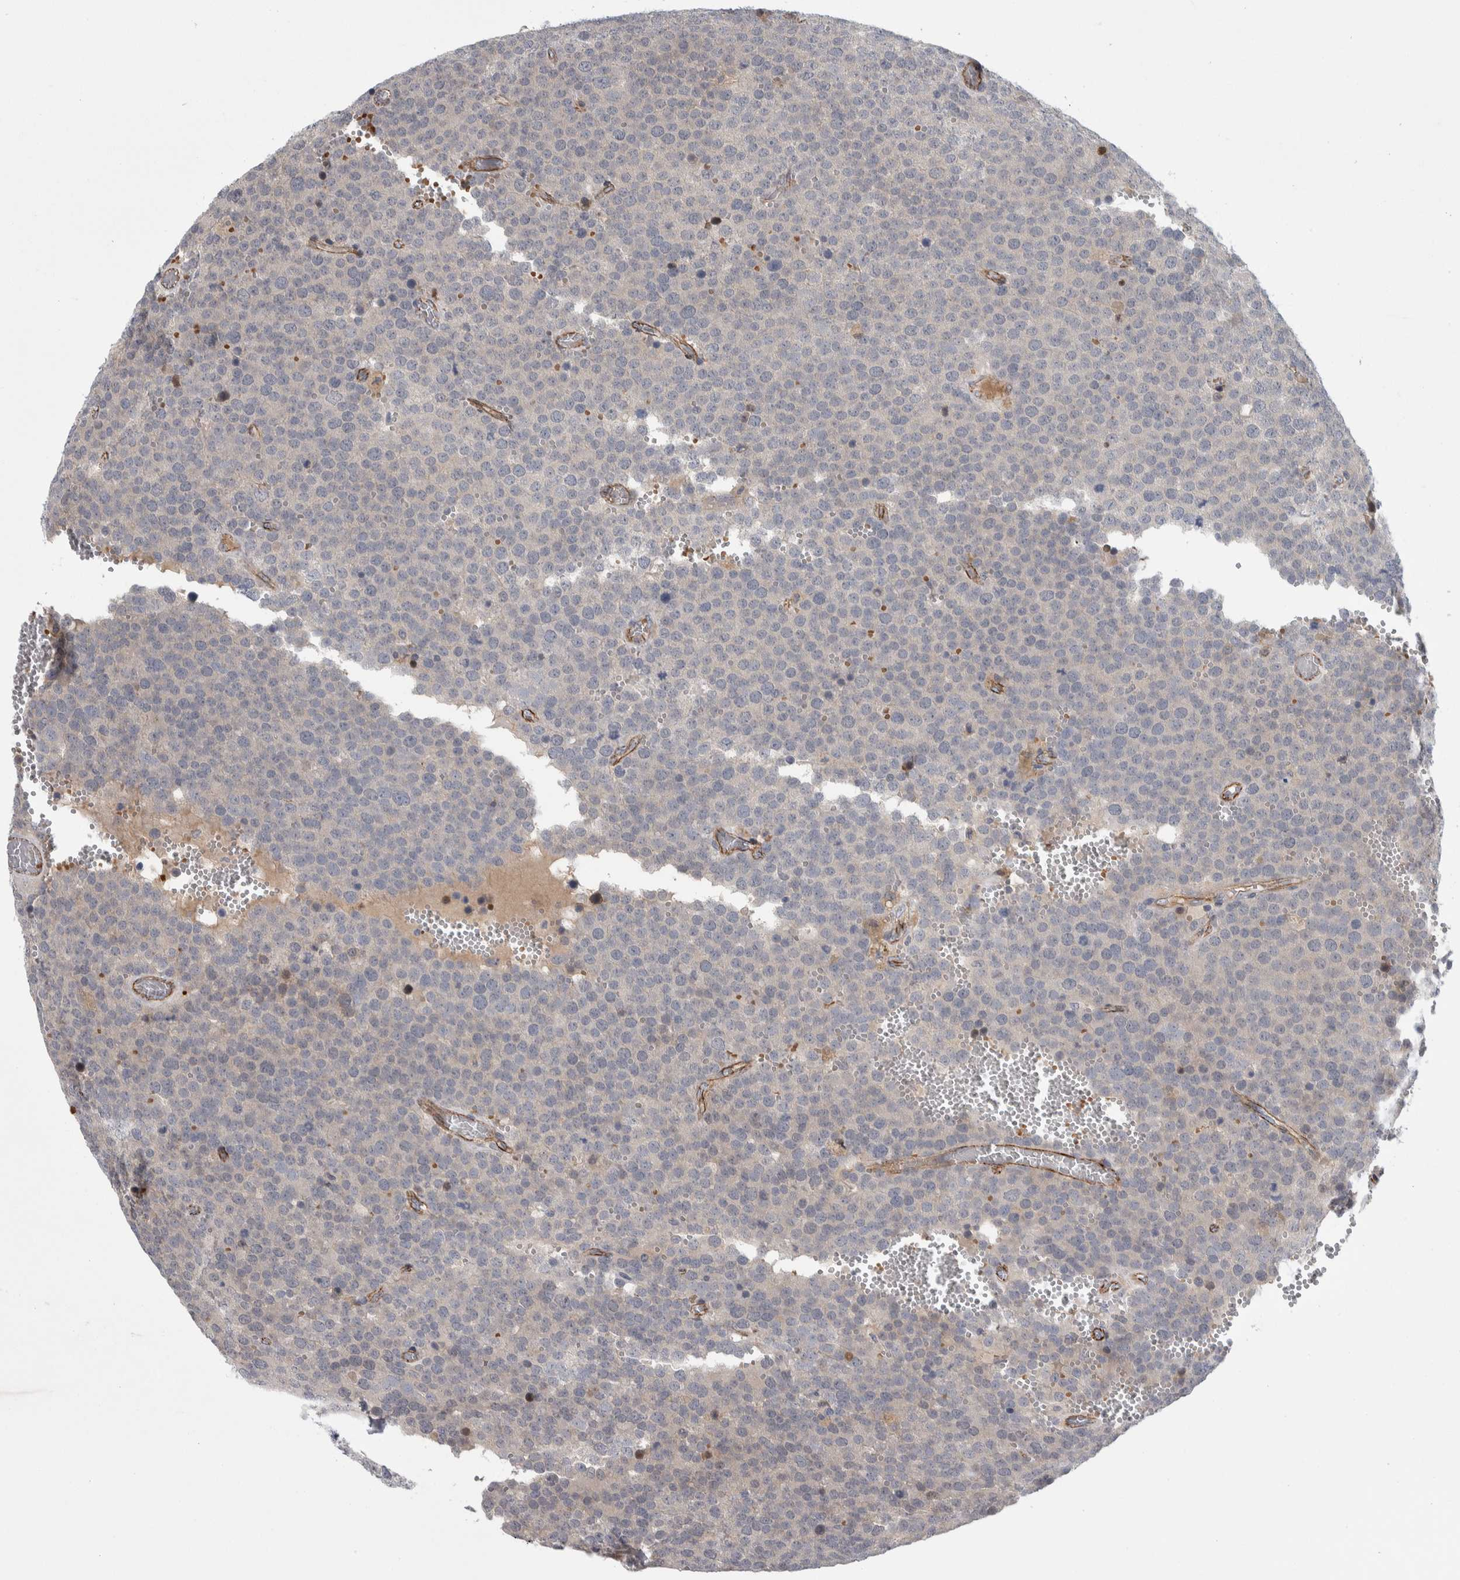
{"staining": {"intensity": "weak", "quantity": "<25%", "location": "cytoplasmic/membranous"}, "tissue": "testis cancer", "cell_type": "Tumor cells", "image_type": "cancer", "snomed": [{"axis": "morphology", "description": "Normal tissue, NOS"}, {"axis": "morphology", "description": "Seminoma, NOS"}, {"axis": "topography", "description": "Testis"}], "caption": "Protein analysis of testis cancer reveals no significant expression in tumor cells.", "gene": "ZNF862", "patient": {"sex": "male", "age": 71}}